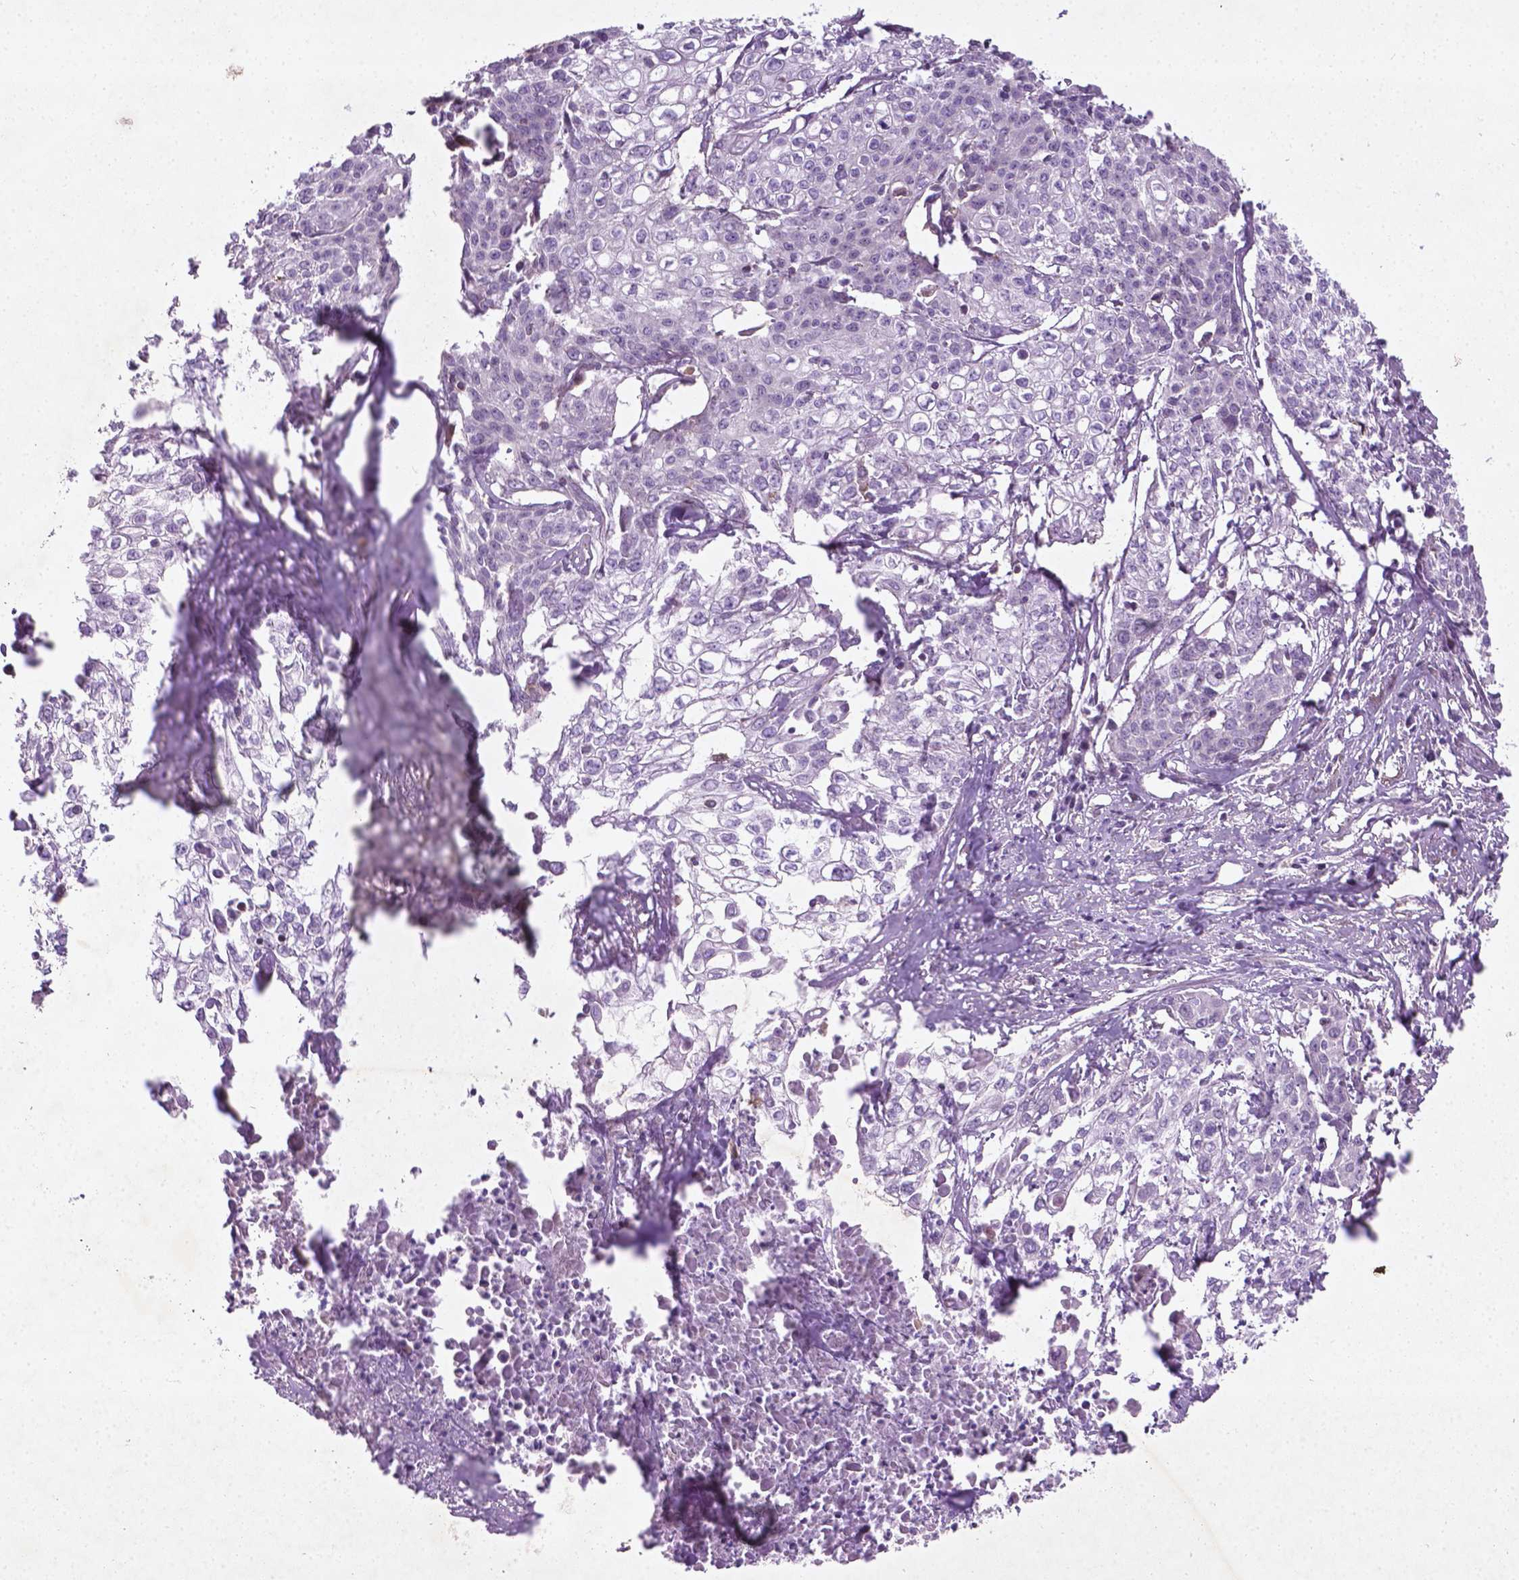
{"staining": {"intensity": "negative", "quantity": "none", "location": "none"}, "tissue": "cervical cancer", "cell_type": "Tumor cells", "image_type": "cancer", "snomed": [{"axis": "morphology", "description": "Squamous cell carcinoma, NOS"}, {"axis": "topography", "description": "Cervix"}], "caption": "Tumor cells show no significant expression in cervical cancer. (Brightfield microscopy of DAB immunohistochemistry at high magnification).", "gene": "TCHP", "patient": {"sex": "female", "age": 39}}